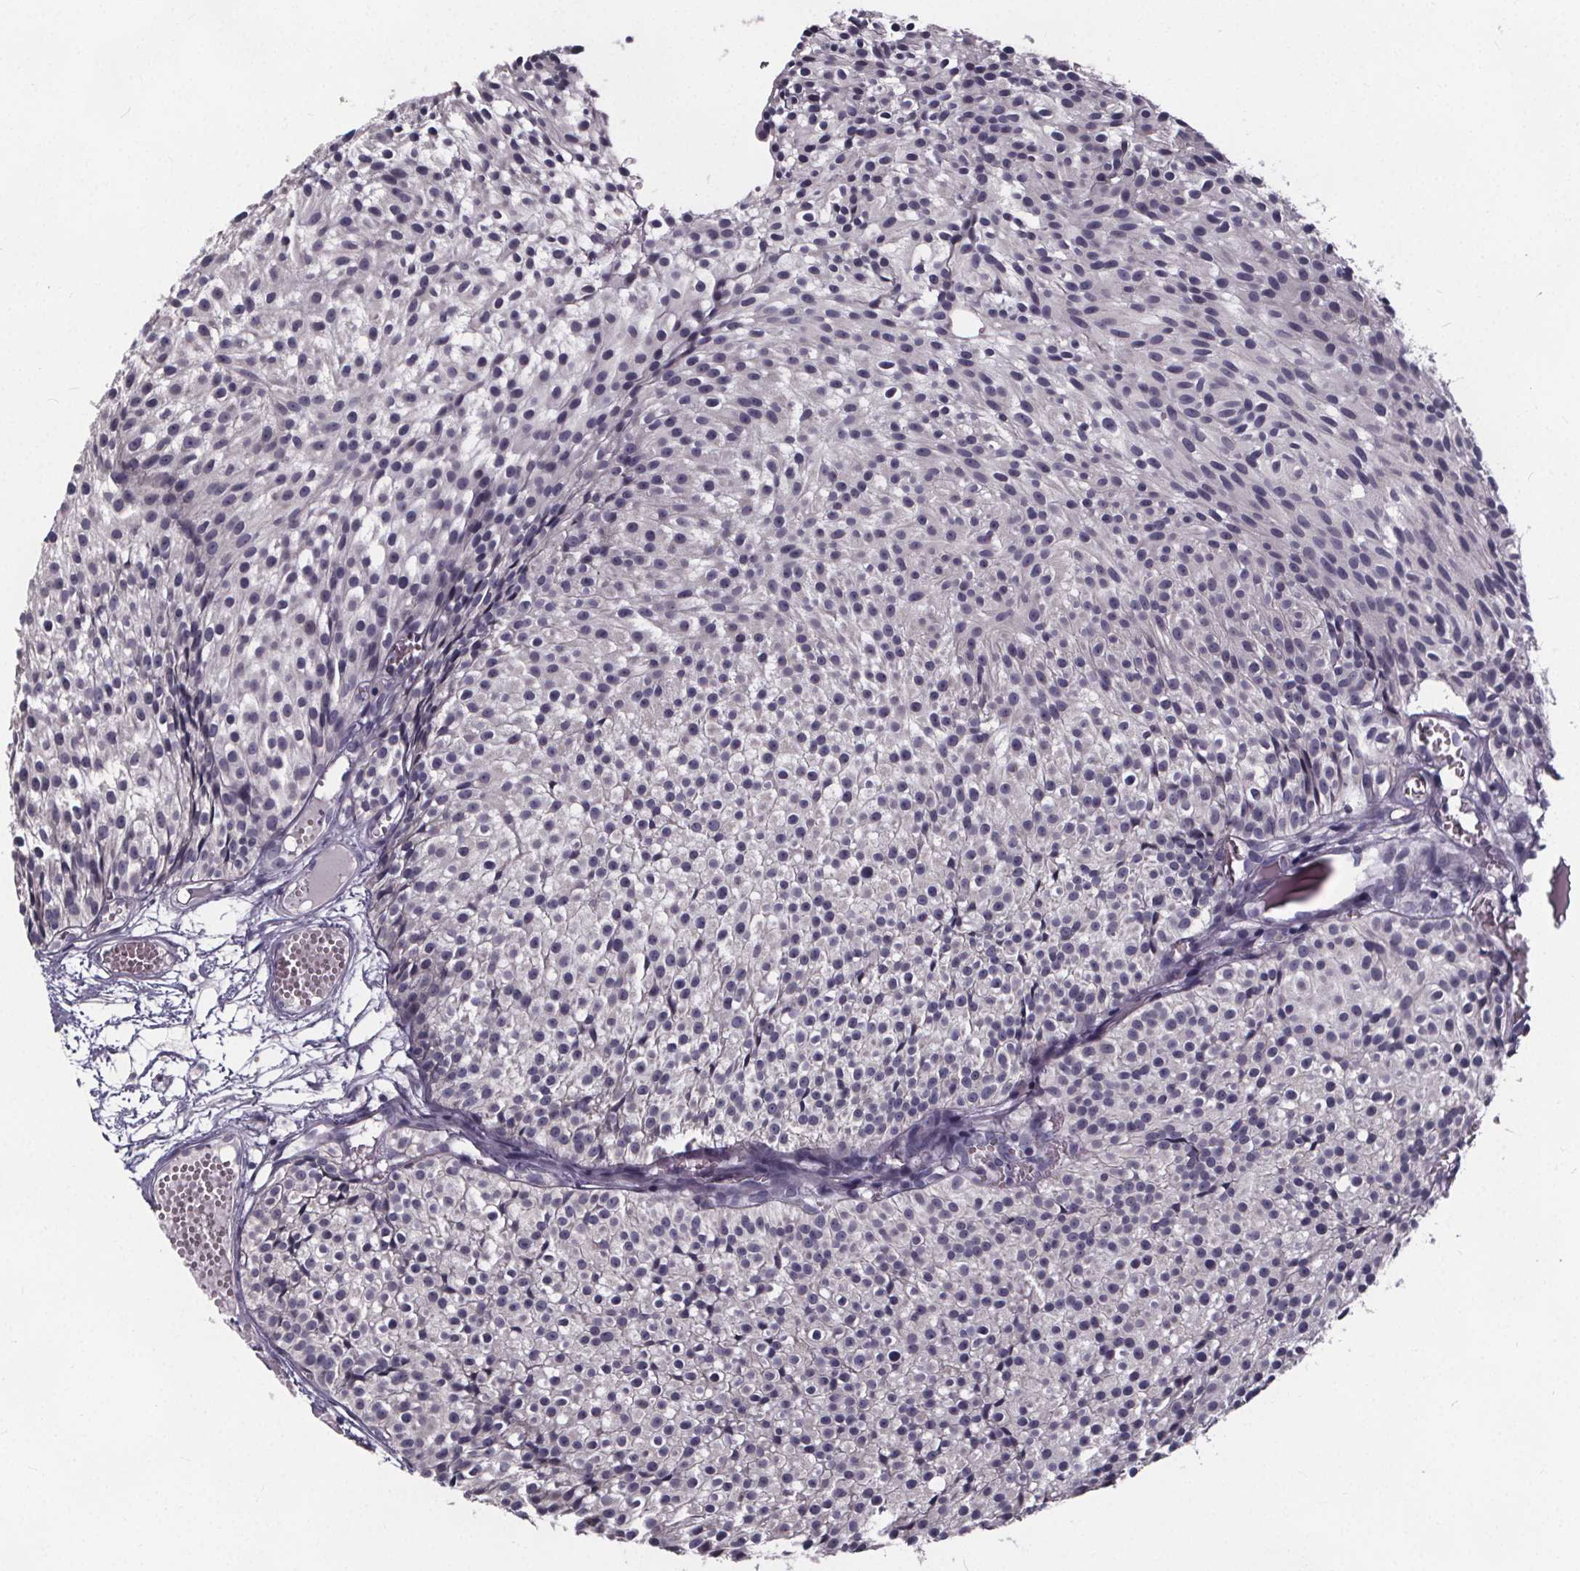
{"staining": {"intensity": "negative", "quantity": "none", "location": "none"}, "tissue": "urothelial cancer", "cell_type": "Tumor cells", "image_type": "cancer", "snomed": [{"axis": "morphology", "description": "Urothelial carcinoma, Low grade"}, {"axis": "topography", "description": "Urinary bladder"}], "caption": "Micrograph shows no protein staining in tumor cells of urothelial cancer tissue.", "gene": "FAM181B", "patient": {"sex": "male", "age": 63}}